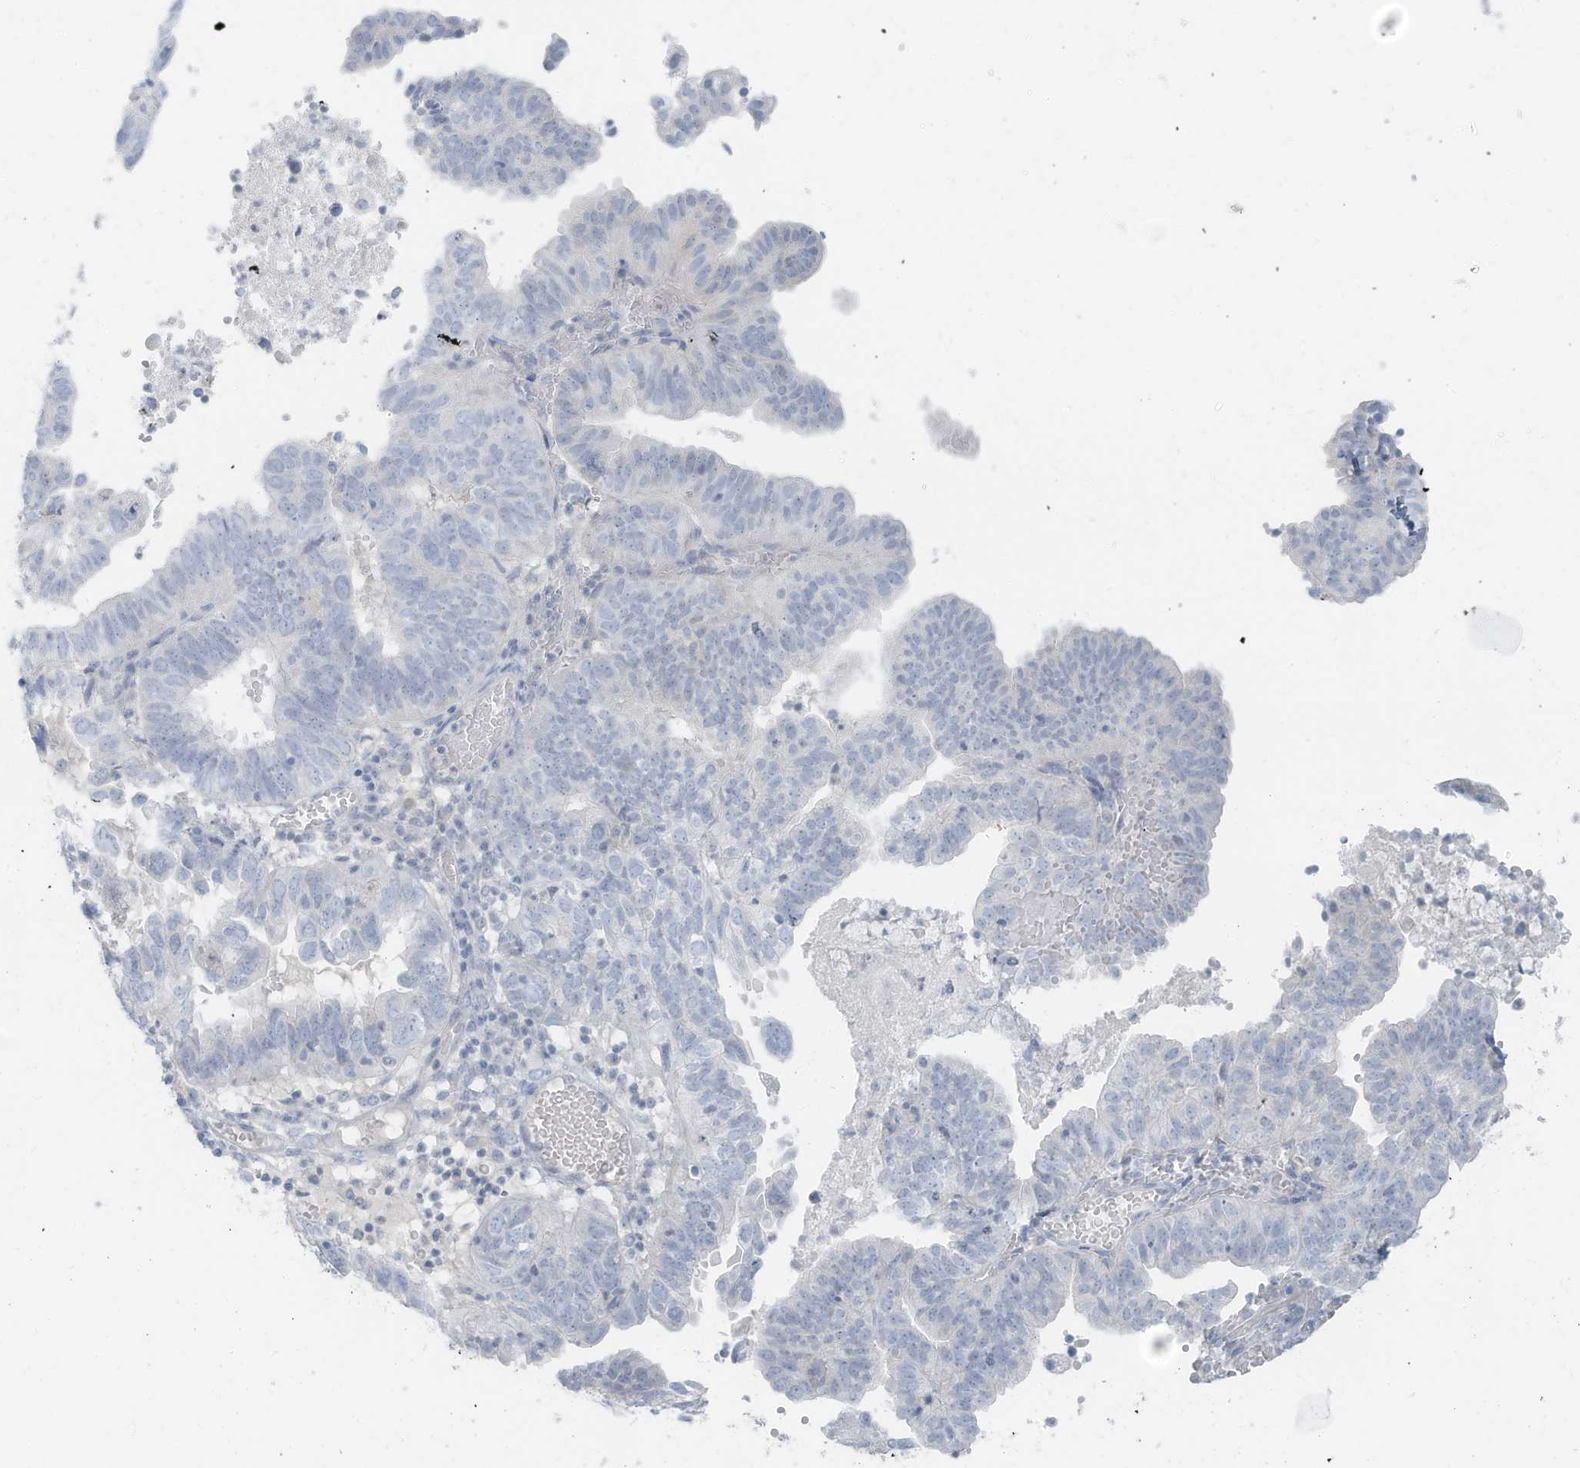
{"staining": {"intensity": "negative", "quantity": "none", "location": "none"}, "tissue": "endometrial cancer", "cell_type": "Tumor cells", "image_type": "cancer", "snomed": [{"axis": "morphology", "description": "Adenocarcinoma, NOS"}, {"axis": "topography", "description": "Uterus"}], "caption": "This is a image of immunohistochemistry staining of endometrial adenocarcinoma, which shows no staining in tumor cells. Nuclei are stained in blue.", "gene": "SLC25A43", "patient": {"sex": "female", "age": 77}}